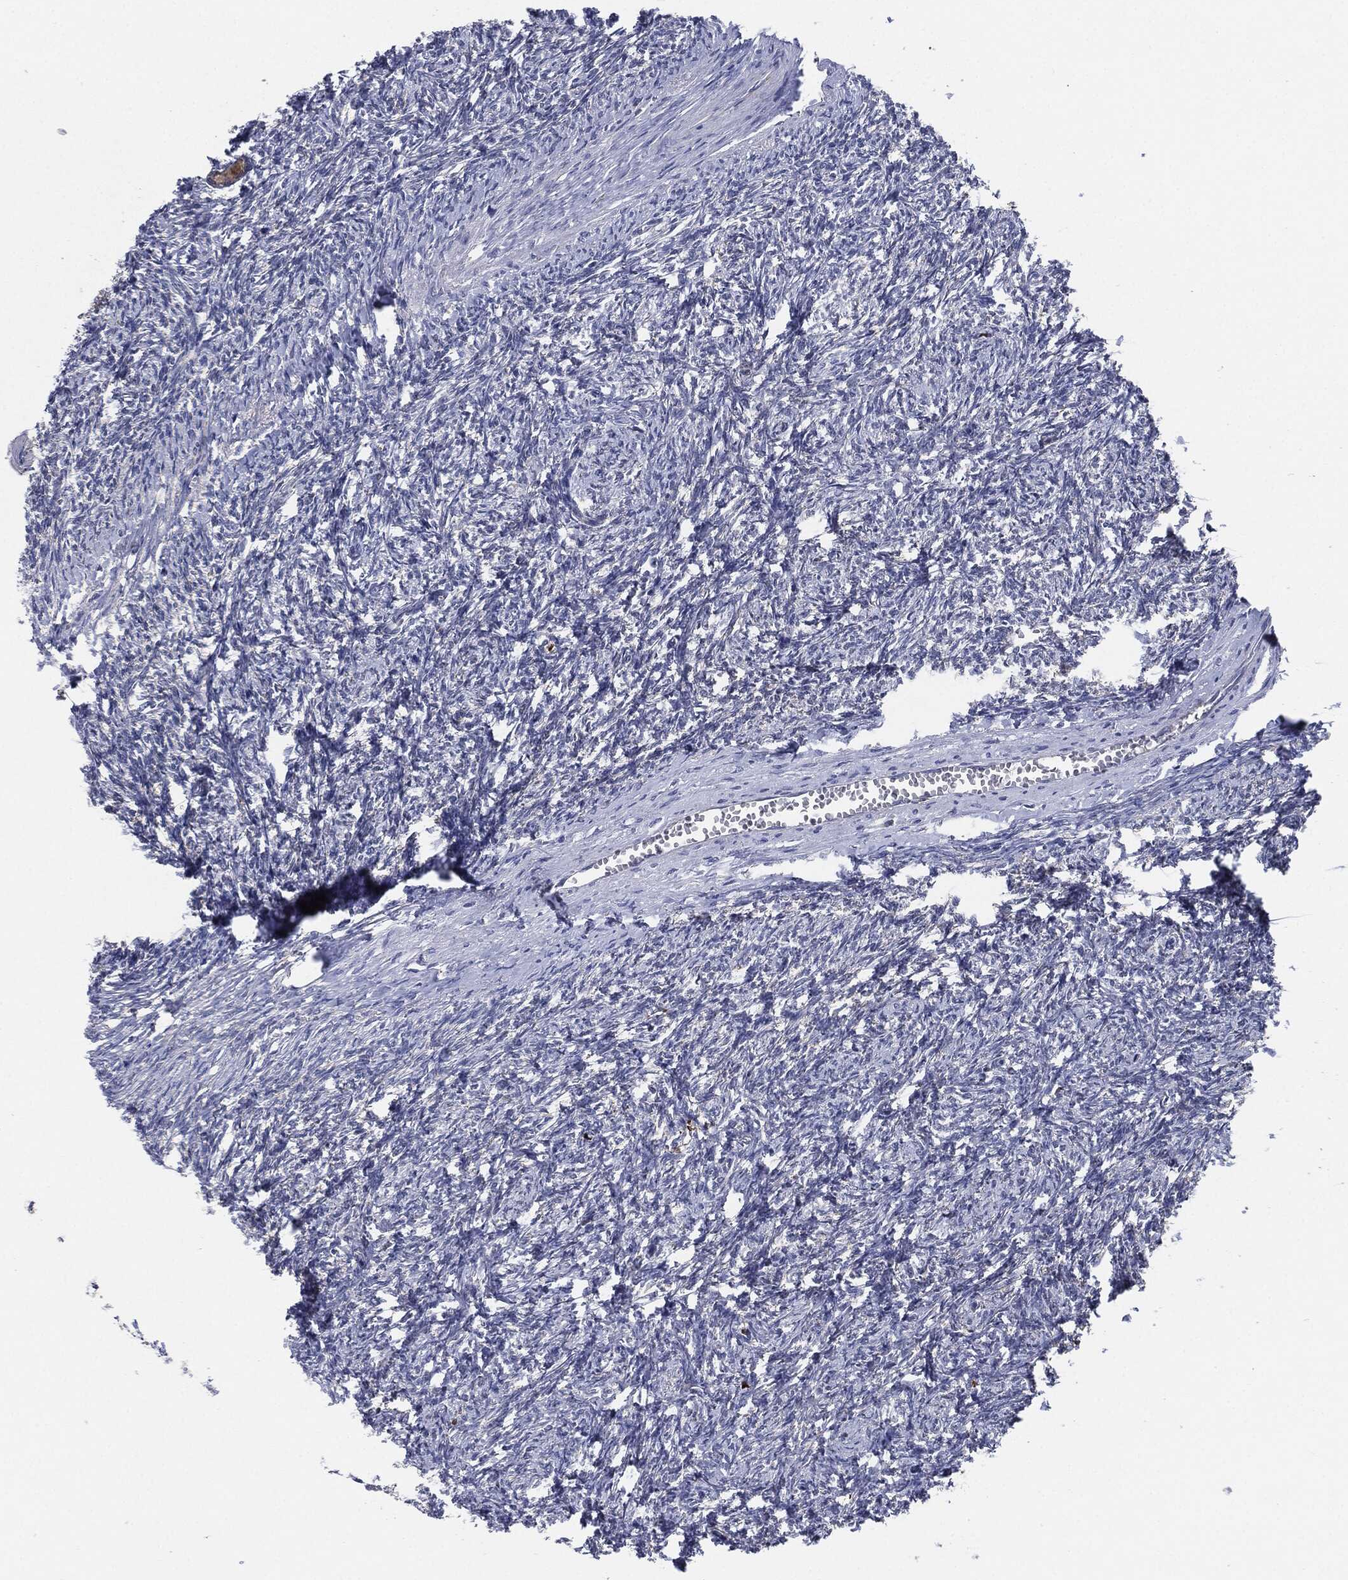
{"staining": {"intensity": "strong", "quantity": ">75%", "location": "cytoplasmic/membranous"}, "tissue": "ovary", "cell_type": "Follicle cells", "image_type": "normal", "snomed": [{"axis": "morphology", "description": "Normal tissue, NOS"}, {"axis": "topography", "description": "Fallopian tube"}, {"axis": "topography", "description": "Ovary"}], "caption": "Immunohistochemical staining of normal ovary shows strong cytoplasmic/membranous protein positivity in about >75% of follicle cells. The staining was performed using DAB, with brown indicating positive protein expression. Nuclei are stained blue with hematoxylin.", "gene": "TMEM11", "patient": {"sex": "female", "age": 33}}